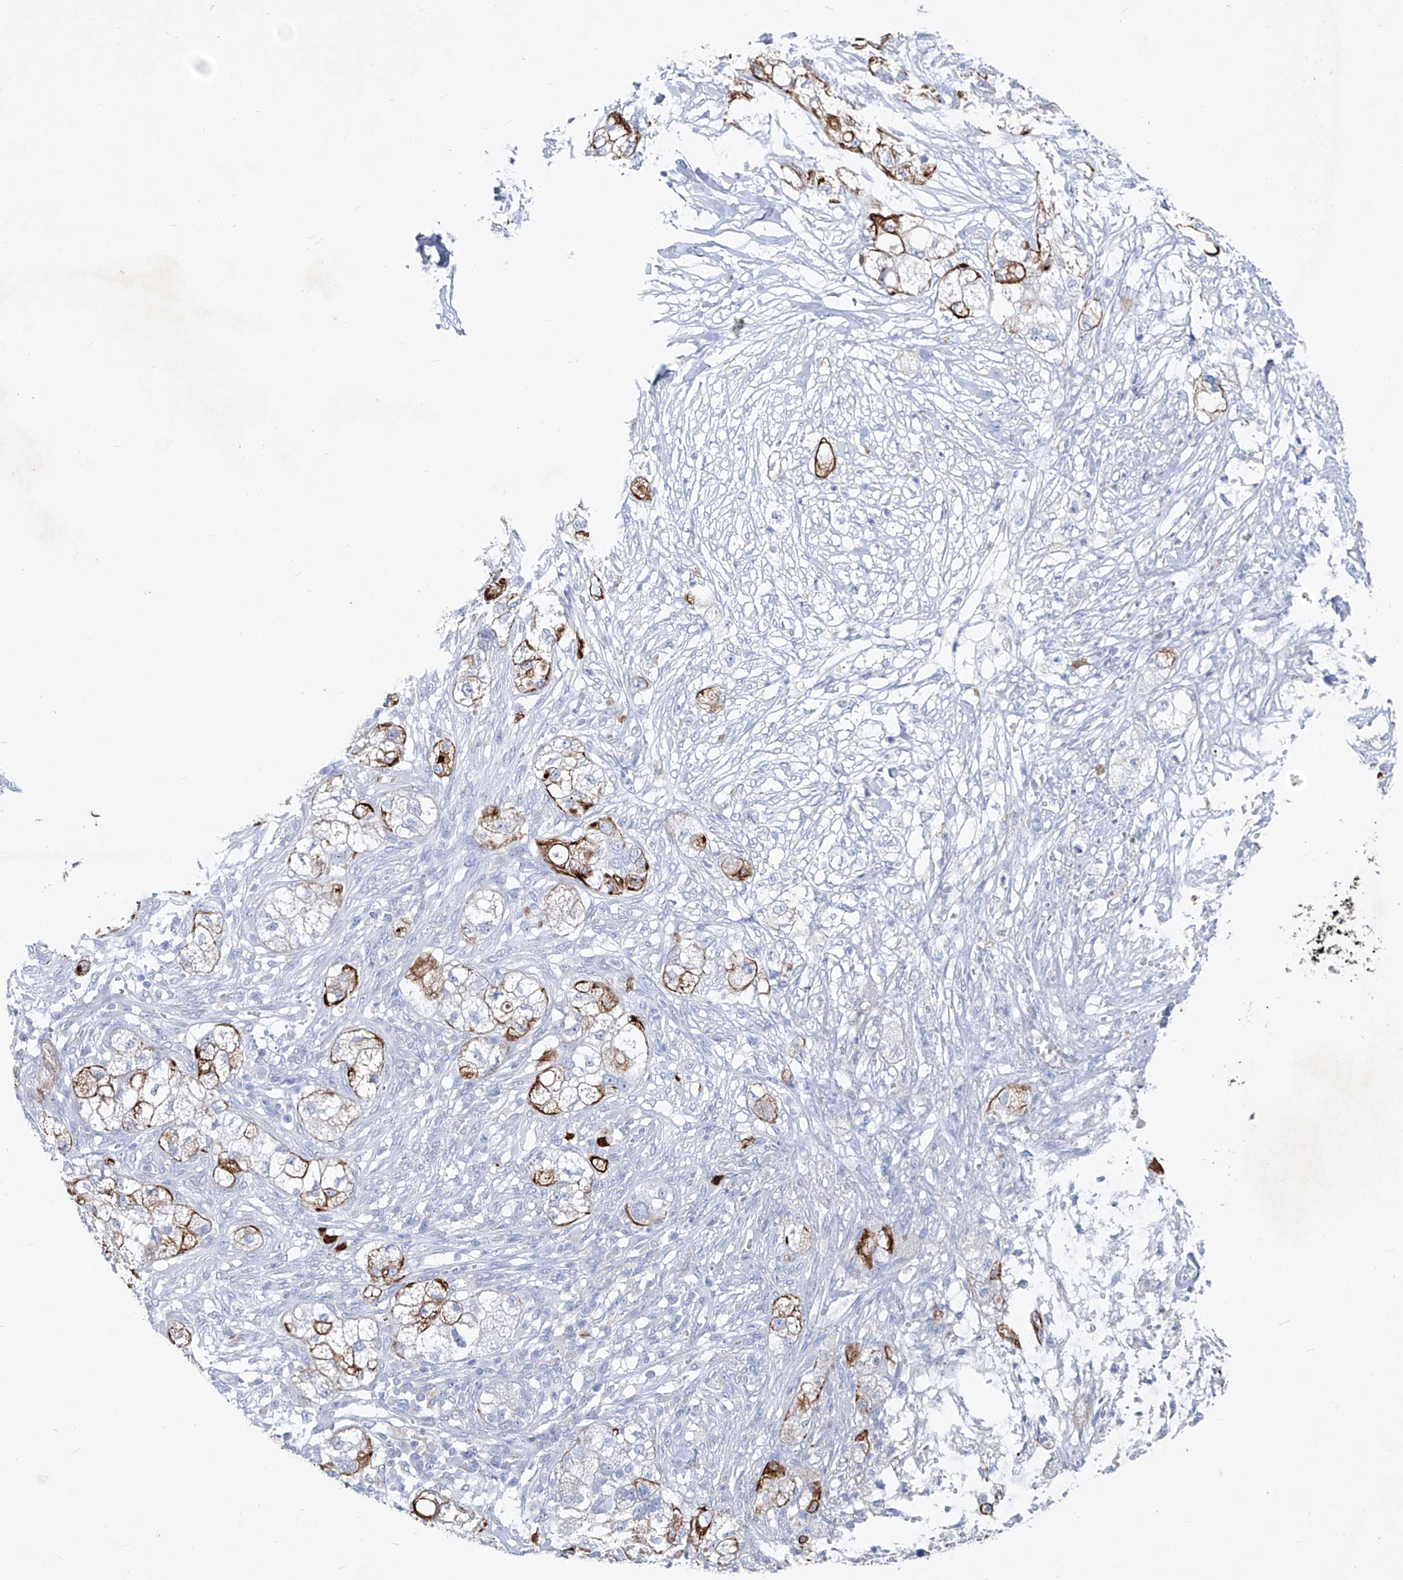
{"staining": {"intensity": "strong", "quantity": "25%-75%", "location": "cytoplasmic/membranous"}, "tissue": "pancreatic cancer", "cell_type": "Tumor cells", "image_type": "cancer", "snomed": [{"axis": "morphology", "description": "Adenocarcinoma, NOS"}, {"axis": "topography", "description": "Pancreas"}], "caption": "An image of human pancreatic cancer stained for a protein exhibits strong cytoplasmic/membranous brown staining in tumor cells.", "gene": "FRS3", "patient": {"sex": "female", "age": 78}}